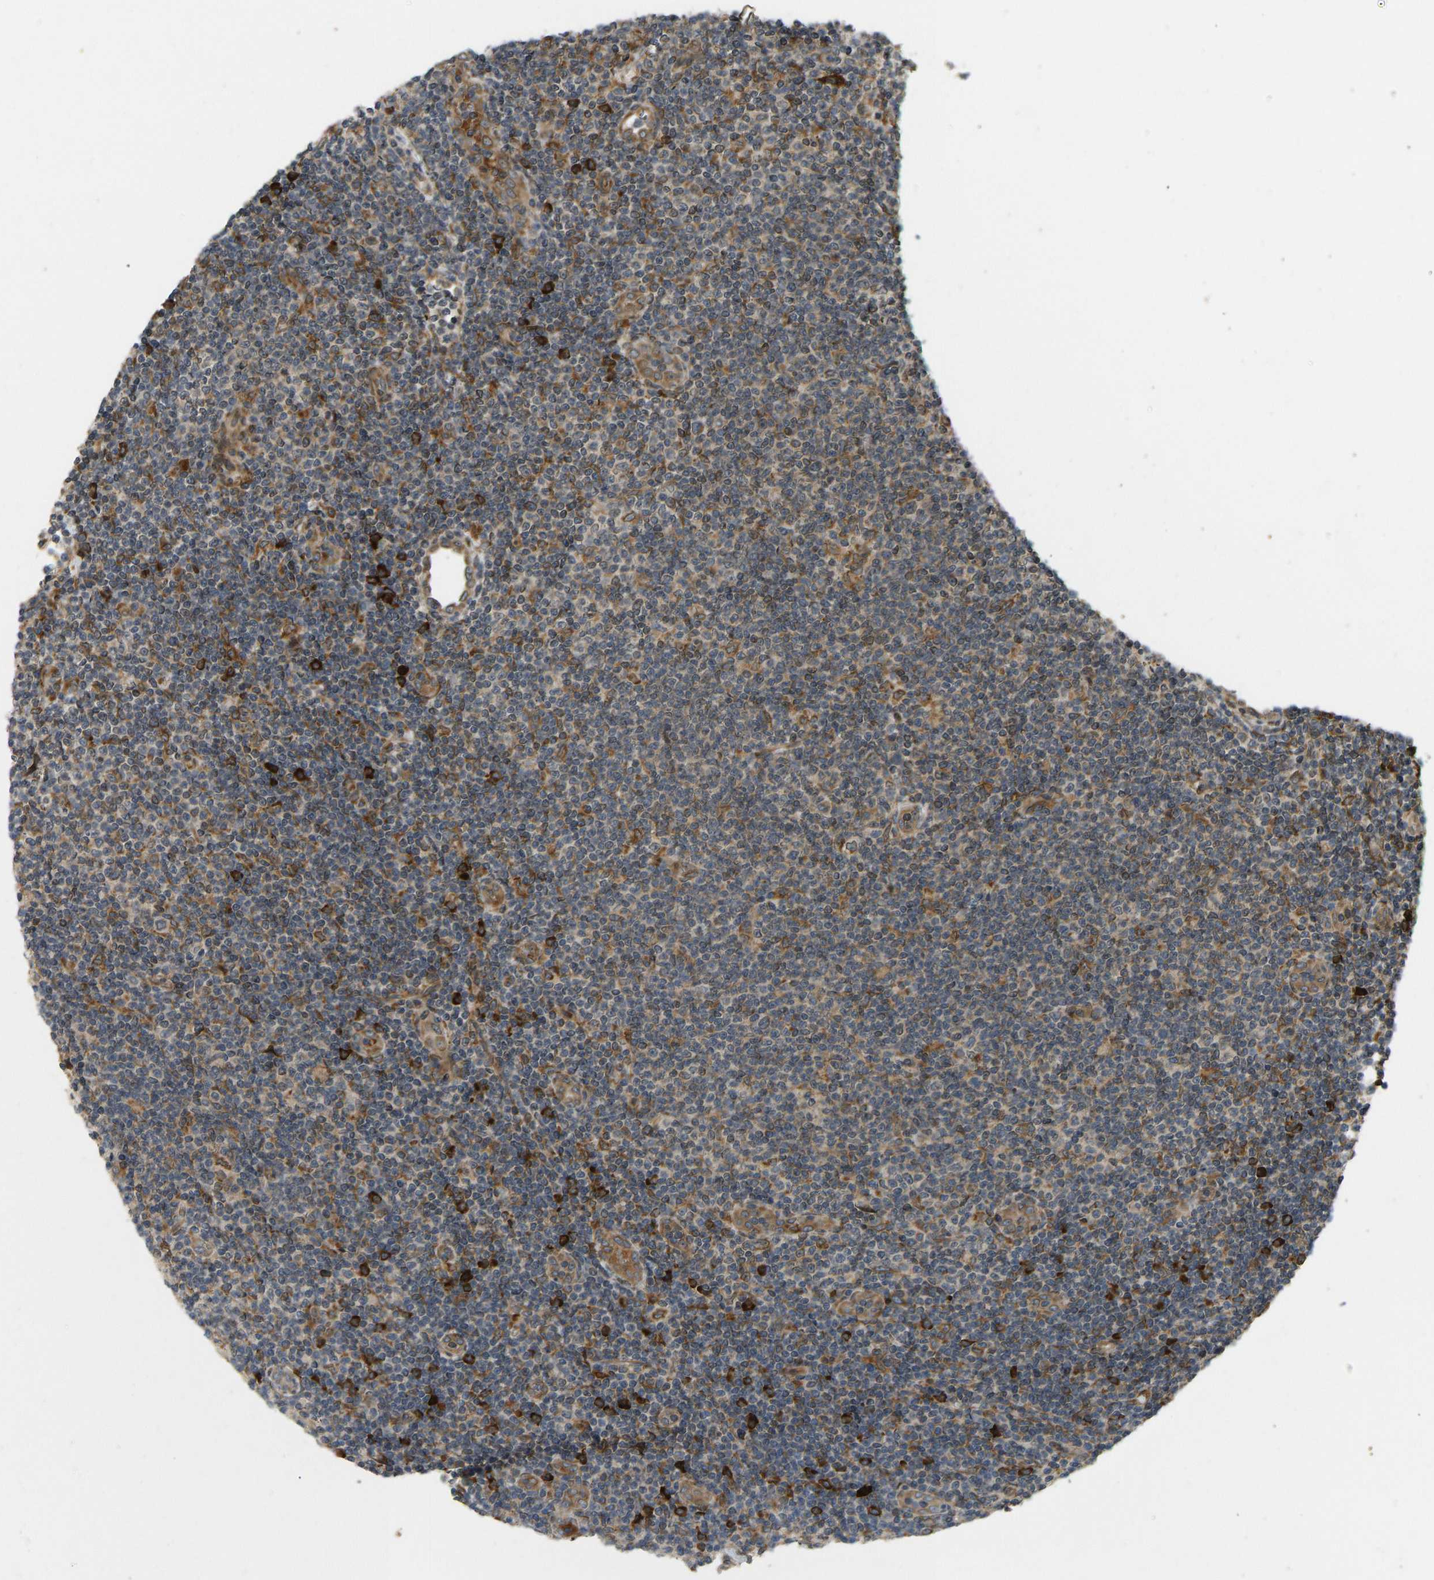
{"staining": {"intensity": "moderate", "quantity": ">75%", "location": "cytoplasmic/membranous"}, "tissue": "lymphoma", "cell_type": "Tumor cells", "image_type": "cancer", "snomed": [{"axis": "morphology", "description": "Malignant lymphoma, non-Hodgkin's type, Low grade"}, {"axis": "topography", "description": "Lymph node"}], "caption": "Human lymphoma stained for a protein (brown) exhibits moderate cytoplasmic/membranous positive expression in approximately >75% of tumor cells.", "gene": "RPN2", "patient": {"sex": "male", "age": 83}}